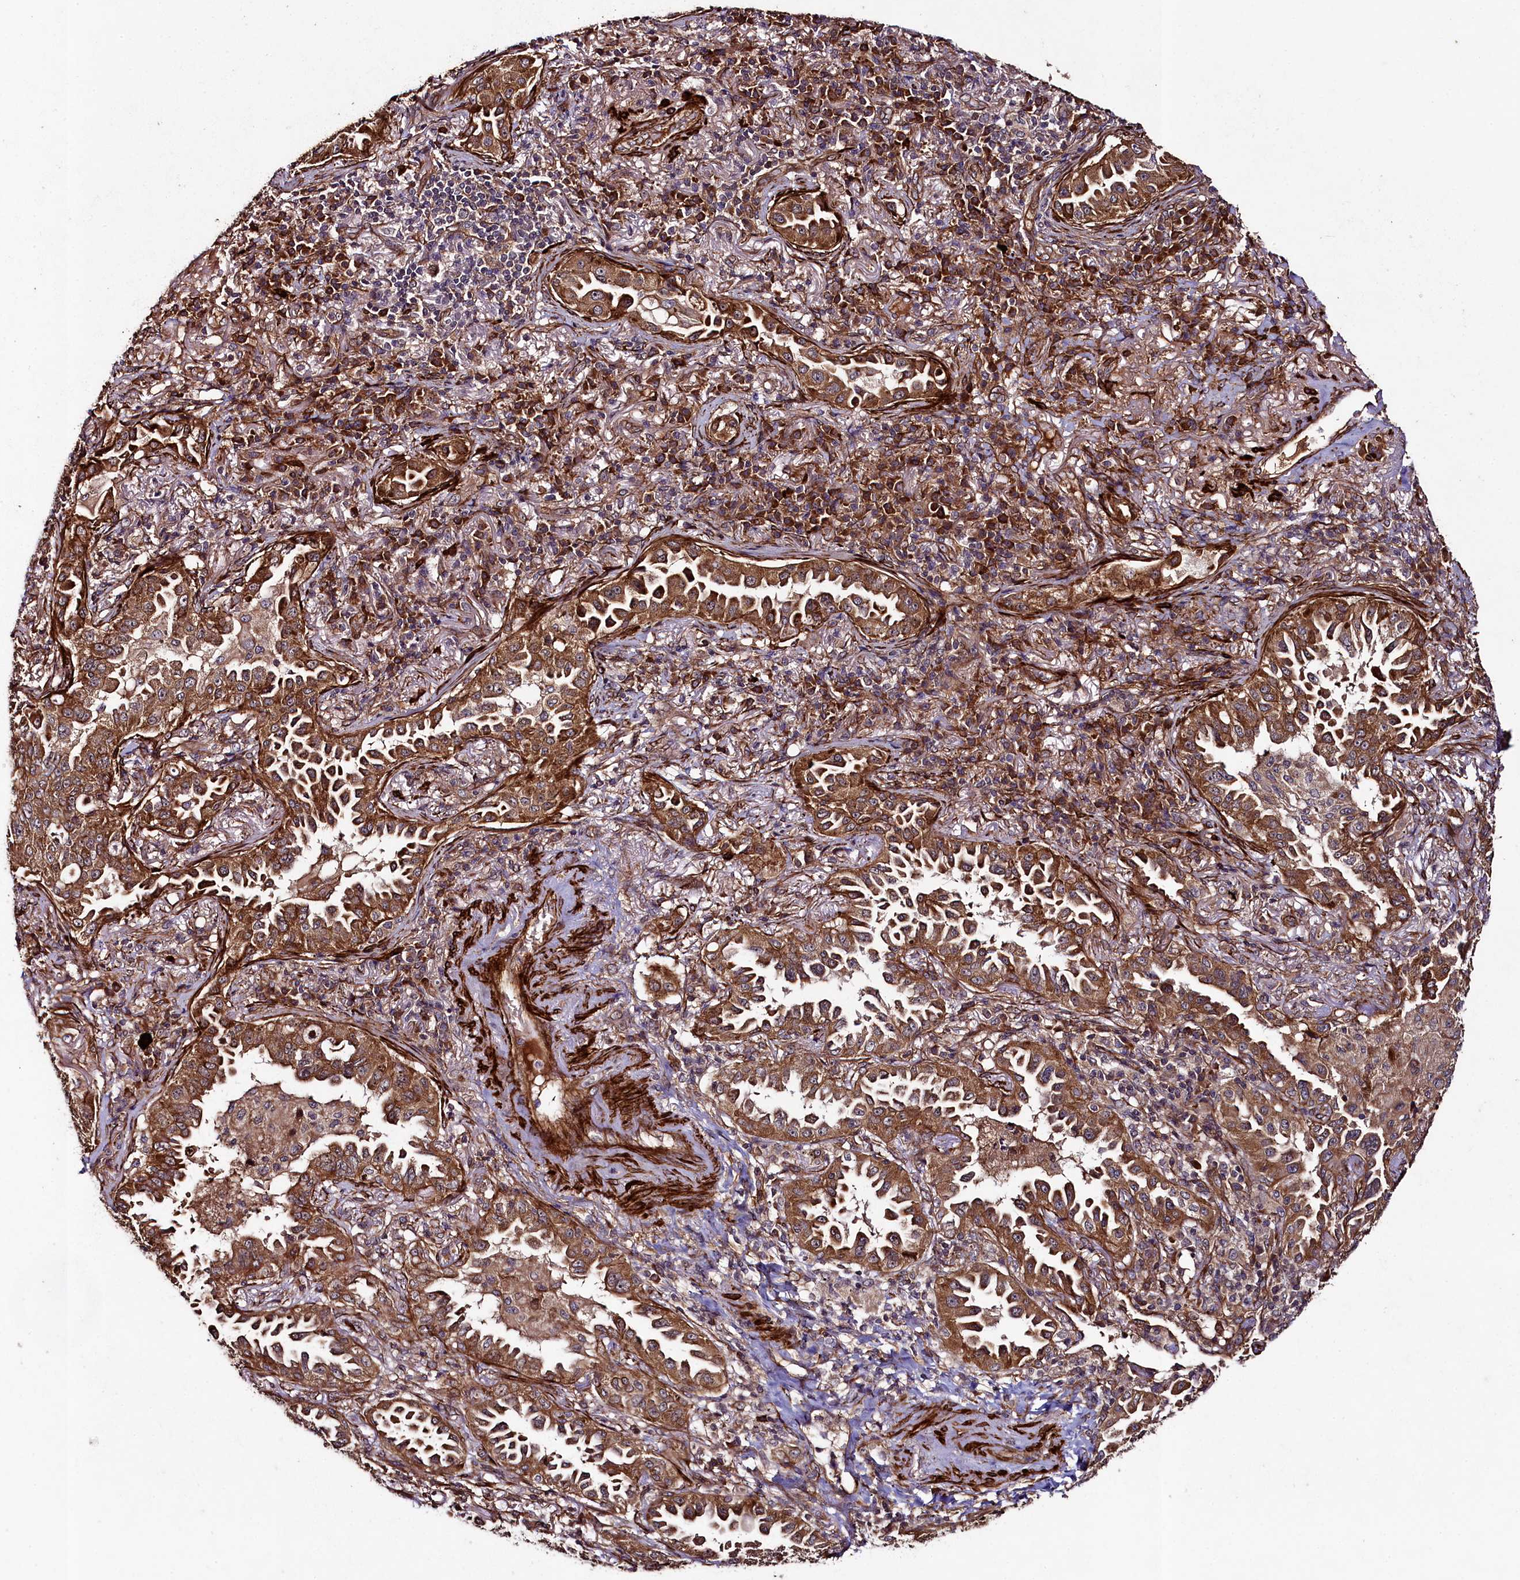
{"staining": {"intensity": "moderate", "quantity": ">75%", "location": "cytoplasmic/membranous"}, "tissue": "lung cancer", "cell_type": "Tumor cells", "image_type": "cancer", "snomed": [{"axis": "morphology", "description": "Adenocarcinoma, NOS"}, {"axis": "topography", "description": "Lung"}], "caption": "Human lung cancer (adenocarcinoma) stained for a protein (brown) displays moderate cytoplasmic/membranous positive expression in about >75% of tumor cells.", "gene": "CCDC102A", "patient": {"sex": "female", "age": 69}}